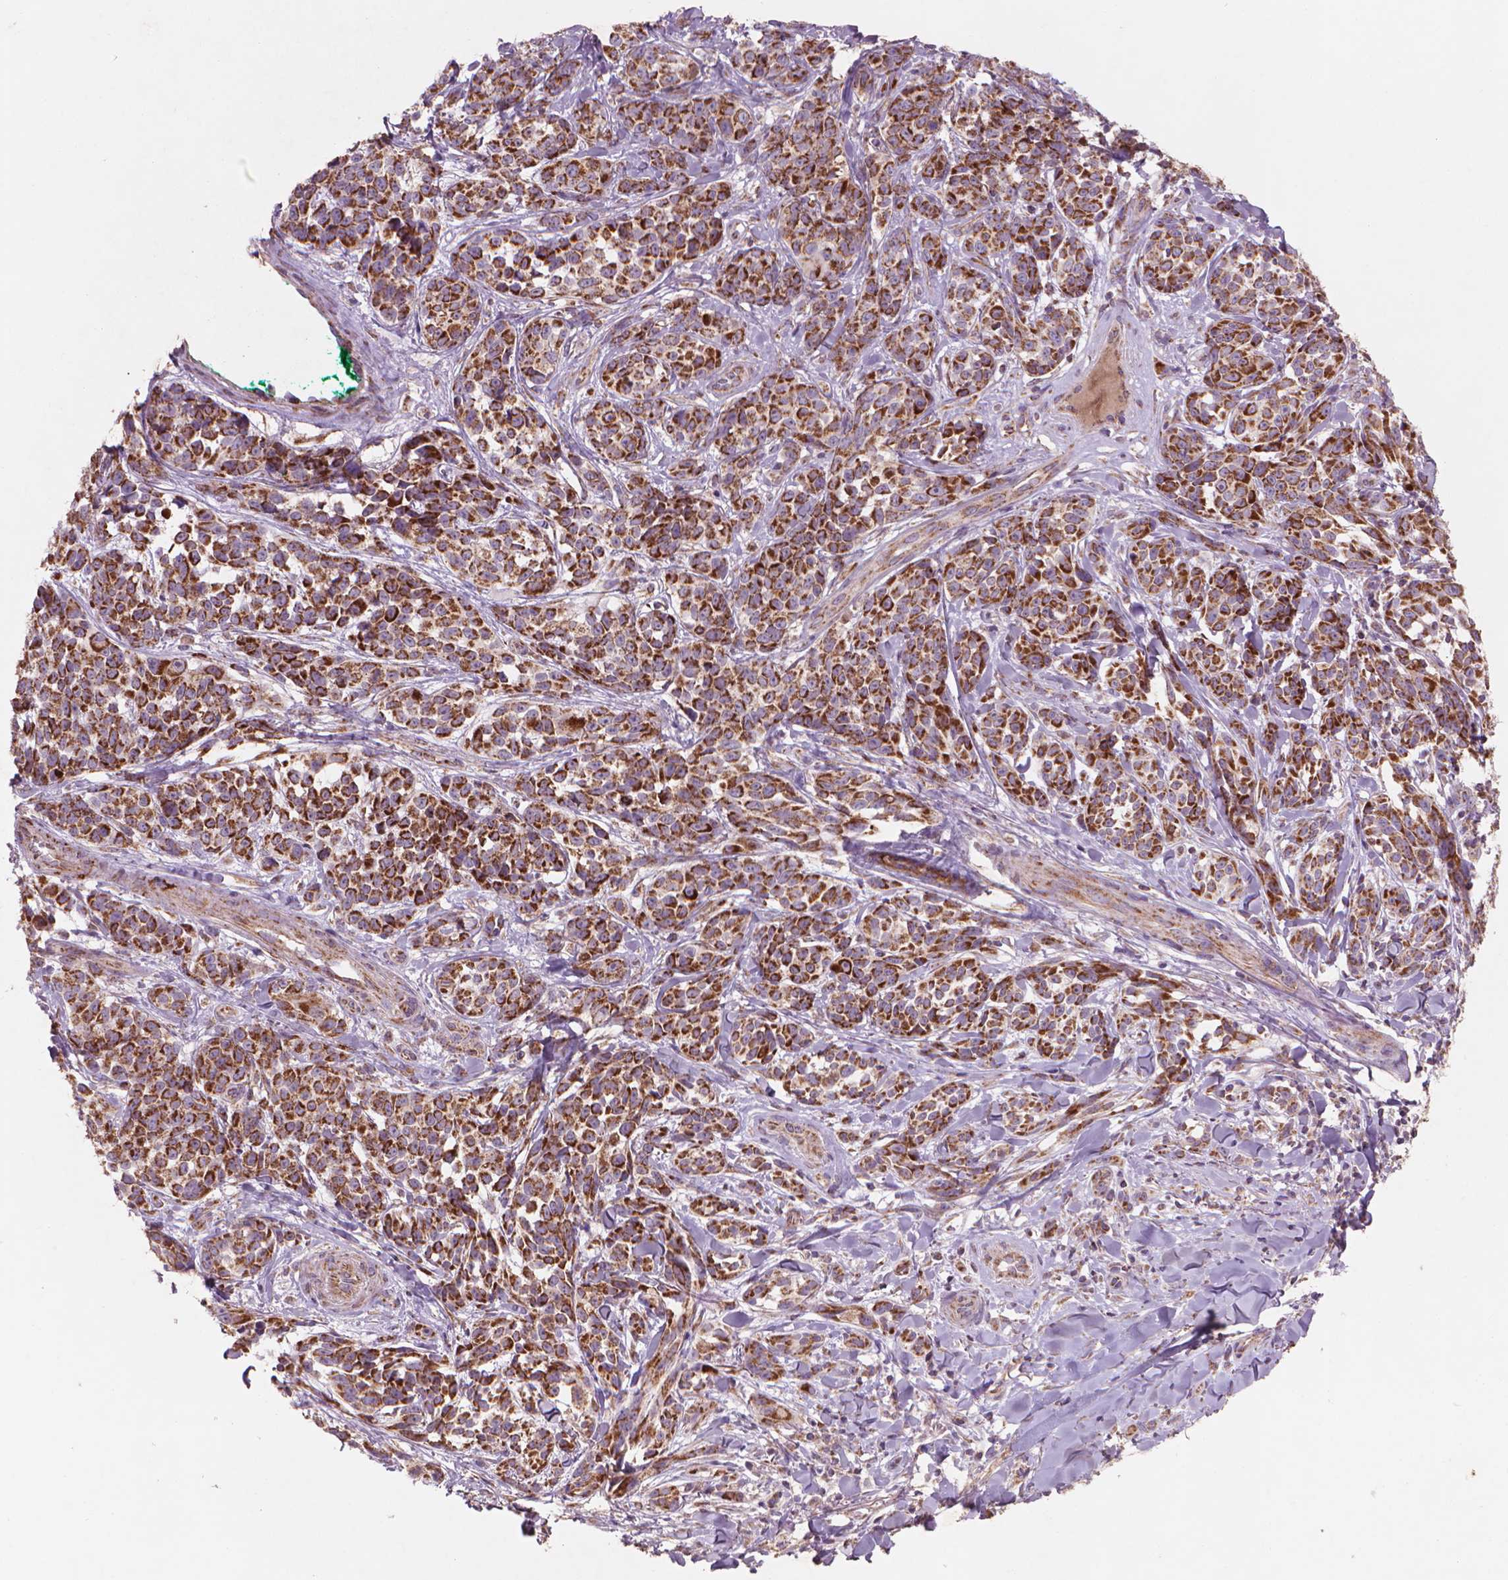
{"staining": {"intensity": "strong", "quantity": ">75%", "location": "cytoplasmic/membranous"}, "tissue": "melanoma", "cell_type": "Tumor cells", "image_type": "cancer", "snomed": [{"axis": "morphology", "description": "Malignant melanoma, NOS"}, {"axis": "topography", "description": "Skin"}], "caption": "This photomicrograph shows melanoma stained with immunohistochemistry to label a protein in brown. The cytoplasmic/membranous of tumor cells show strong positivity for the protein. Nuclei are counter-stained blue.", "gene": "NLRX1", "patient": {"sex": "female", "age": 88}}